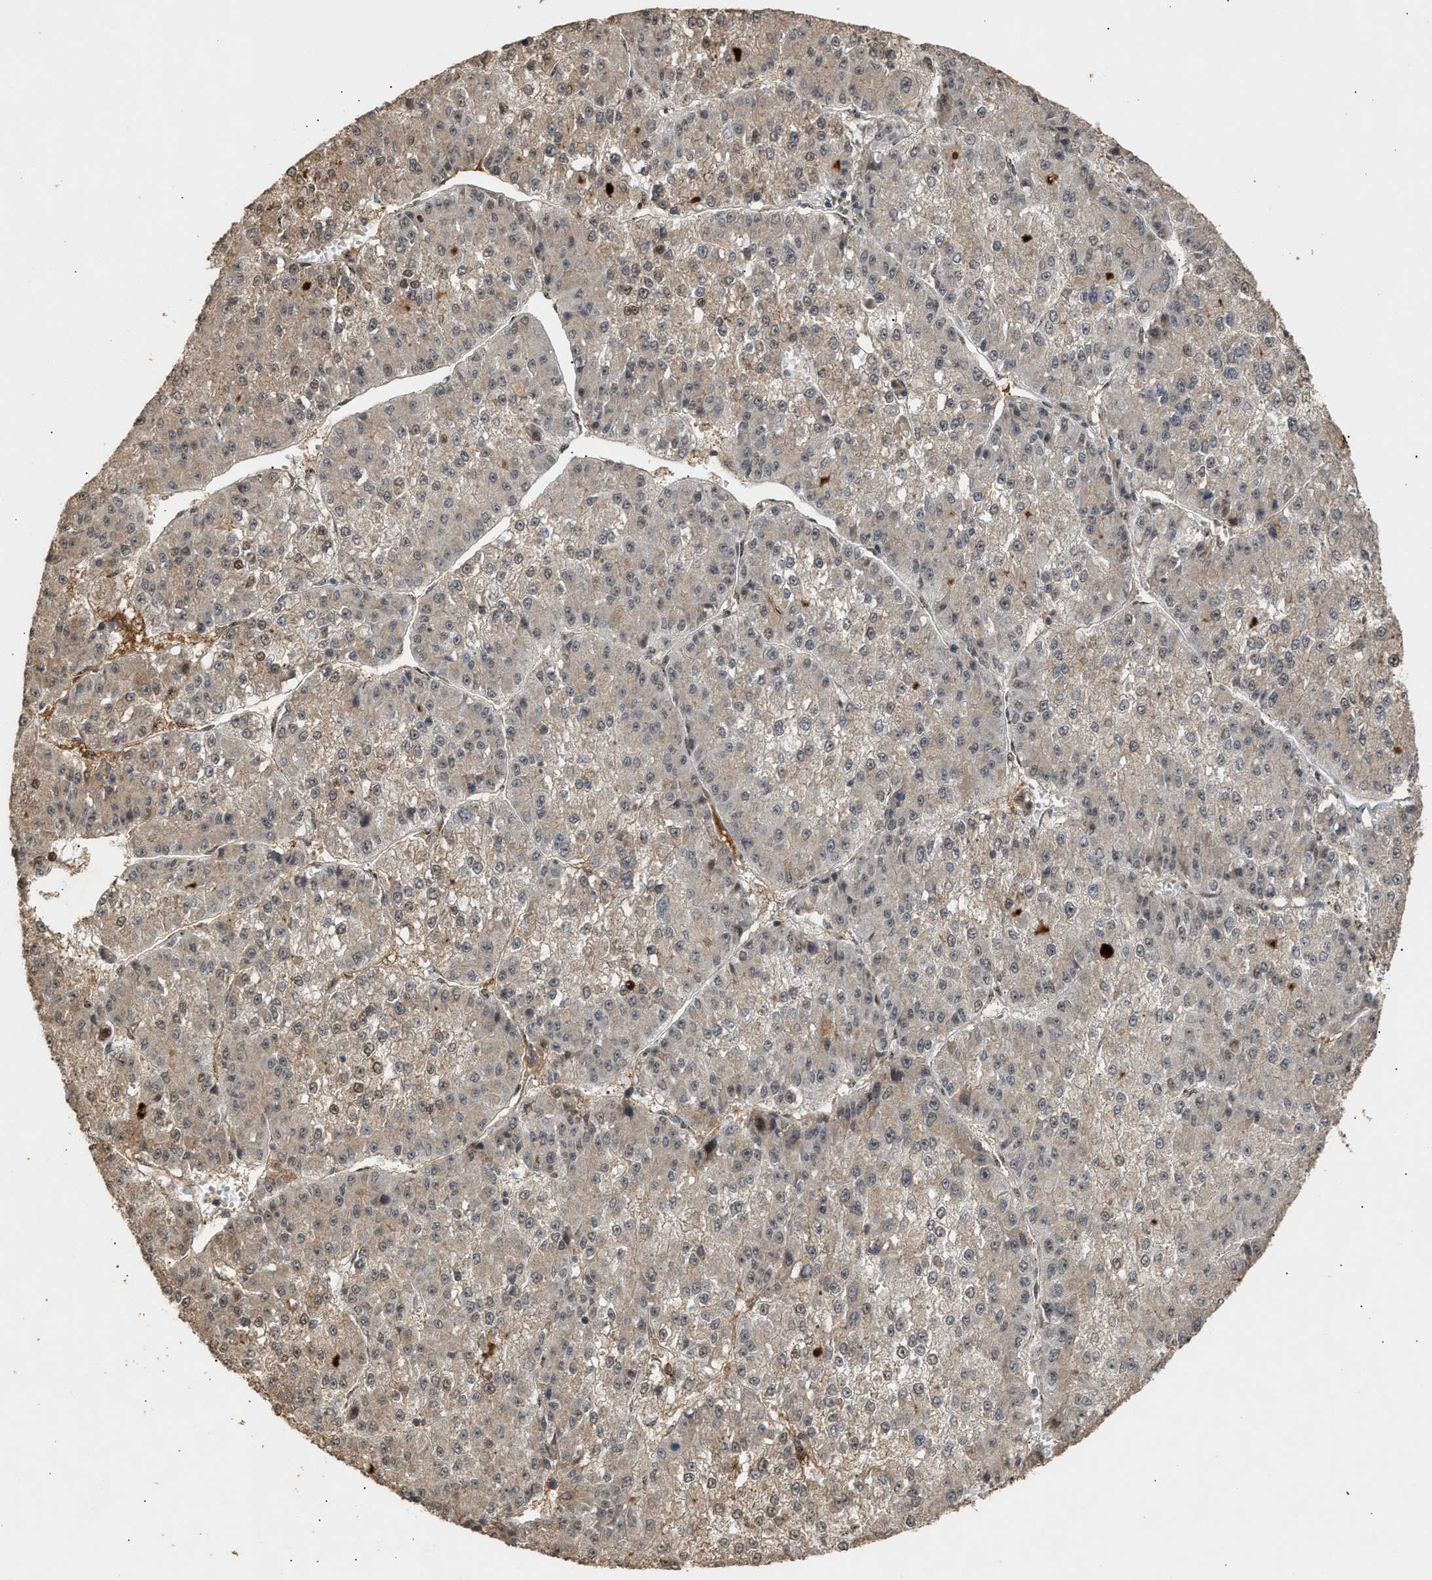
{"staining": {"intensity": "weak", "quantity": "<25%", "location": "cytoplasmic/membranous,nuclear"}, "tissue": "liver cancer", "cell_type": "Tumor cells", "image_type": "cancer", "snomed": [{"axis": "morphology", "description": "Carcinoma, Hepatocellular, NOS"}, {"axis": "topography", "description": "Liver"}], "caption": "A photomicrograph of liver hepatocellular carcinoma stained for a protein demonstrates no brown staining in tumor cells.", "gene": "ZFAND5", "patient": {"sex": "female", "age": 73}}